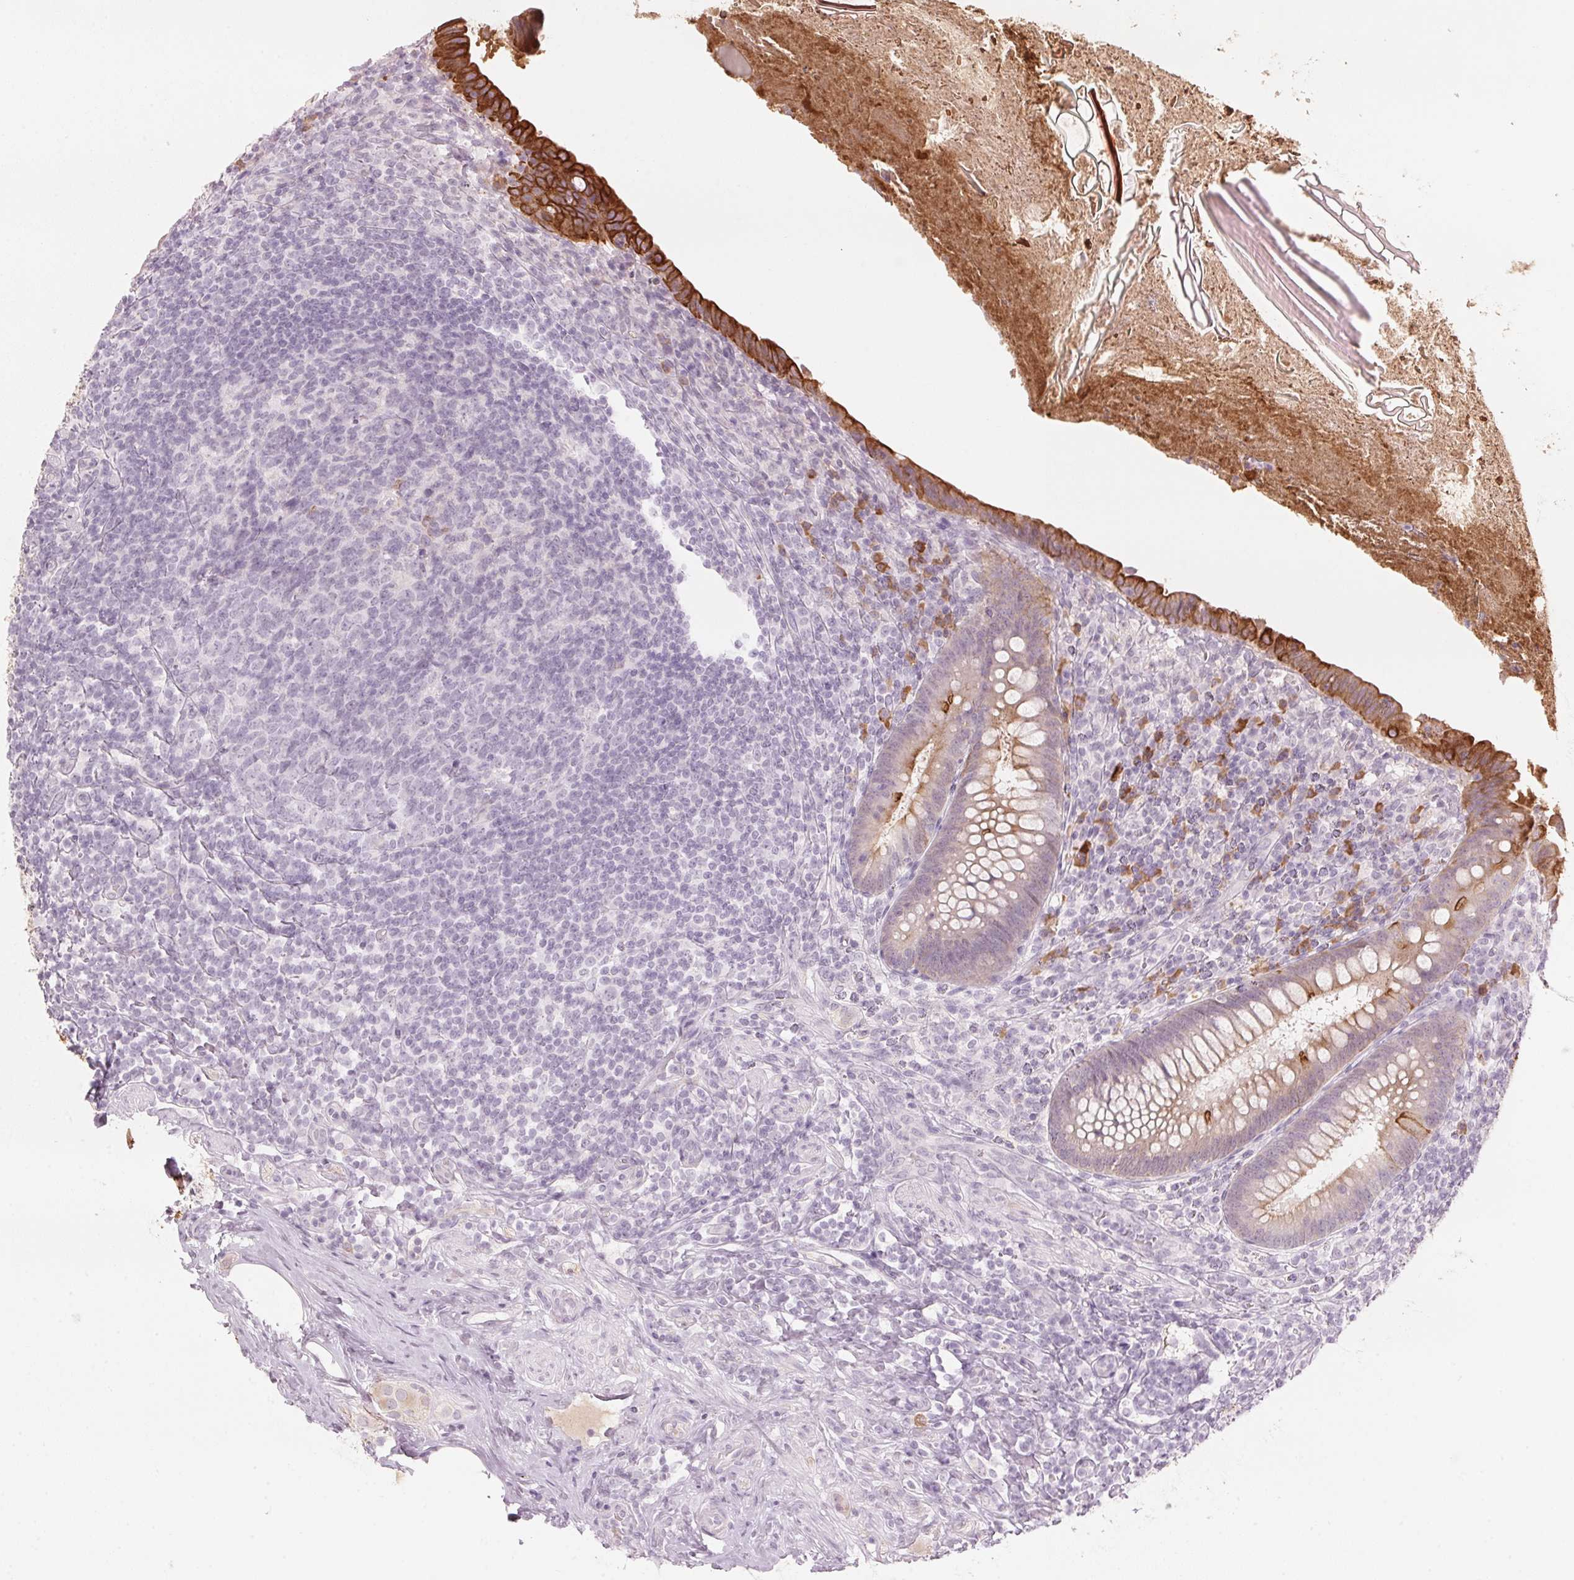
{"staining": {"intensity": "strong", "quantity": "<25%", "location": "cytoplasmic/membranous"}, "tissue": "appendix", "cell_type": "Glandular cells", "image_type": "normal", "snomed": [{"axis": "morphology", "description": "Normal tissue, NOS"}, {"axis": "topography", "description": "Appendix"}], "caption": "Strong cytoplasmic/membranous expression is identified in approximately <25% of glandular cells in normal appendix.", "gene": "SCTR", "patient": {"sex": "male", "age": 47}}